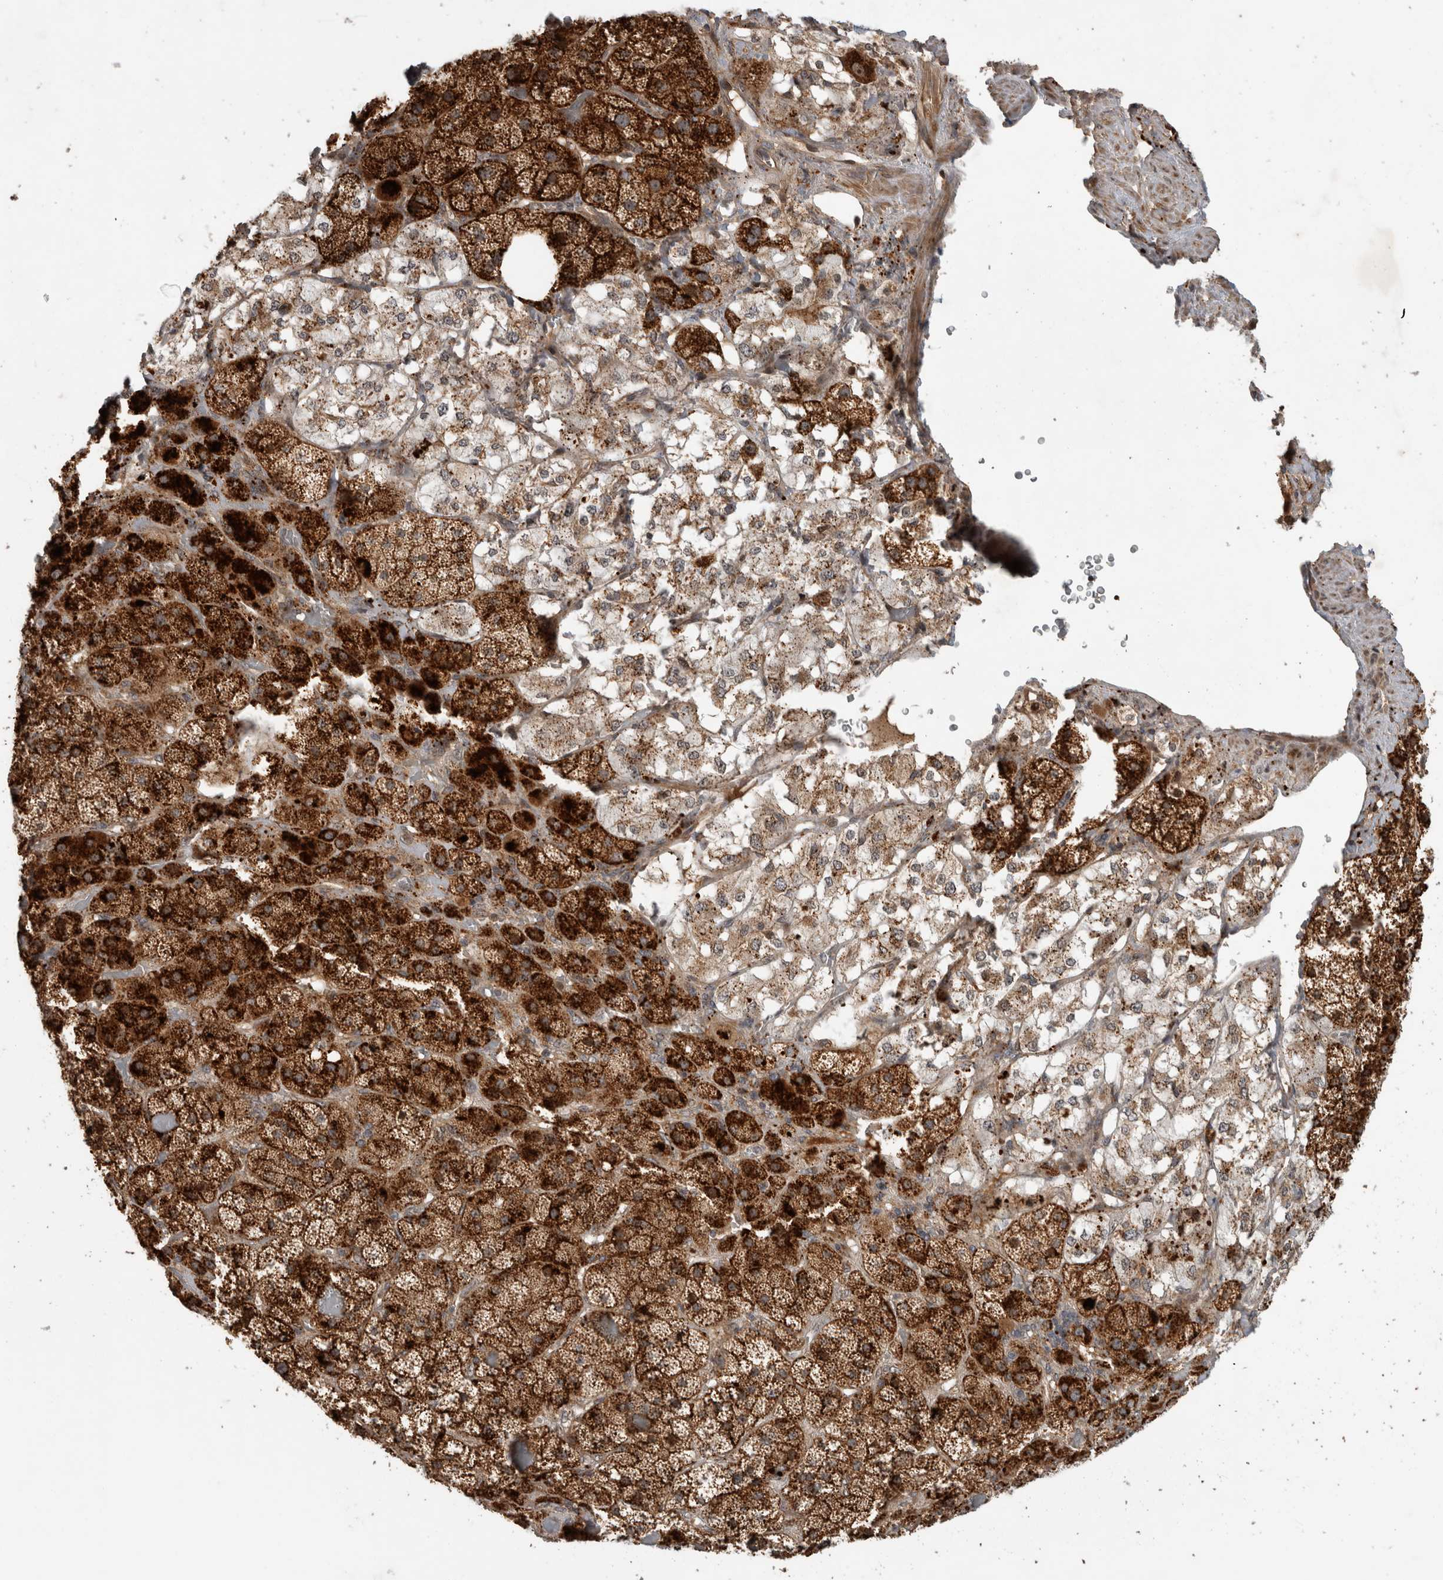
{"staining": {"intensity": "strong", "quantity": ">75%", "location": "cytoplasmic/membranous"}, "tissue": "adrenal gland", "cell_type": "Glandular cells", "image_type": "normal", "snomed": [{"axis": "morphology", "description": "Normal tissue, NOS"}, {"axis": "topography", "description": "Adrenal gland"}], "caption": "DAB (3,3'-diaminobenzidine) immunohistochemical staining of normal human adrenal gland exhibits strong cytoplasmic/membranous protein staining in about >75% of glandular cells.", "gene": "PITPNC1", "patient": {"sex": "male", "age": 57}}